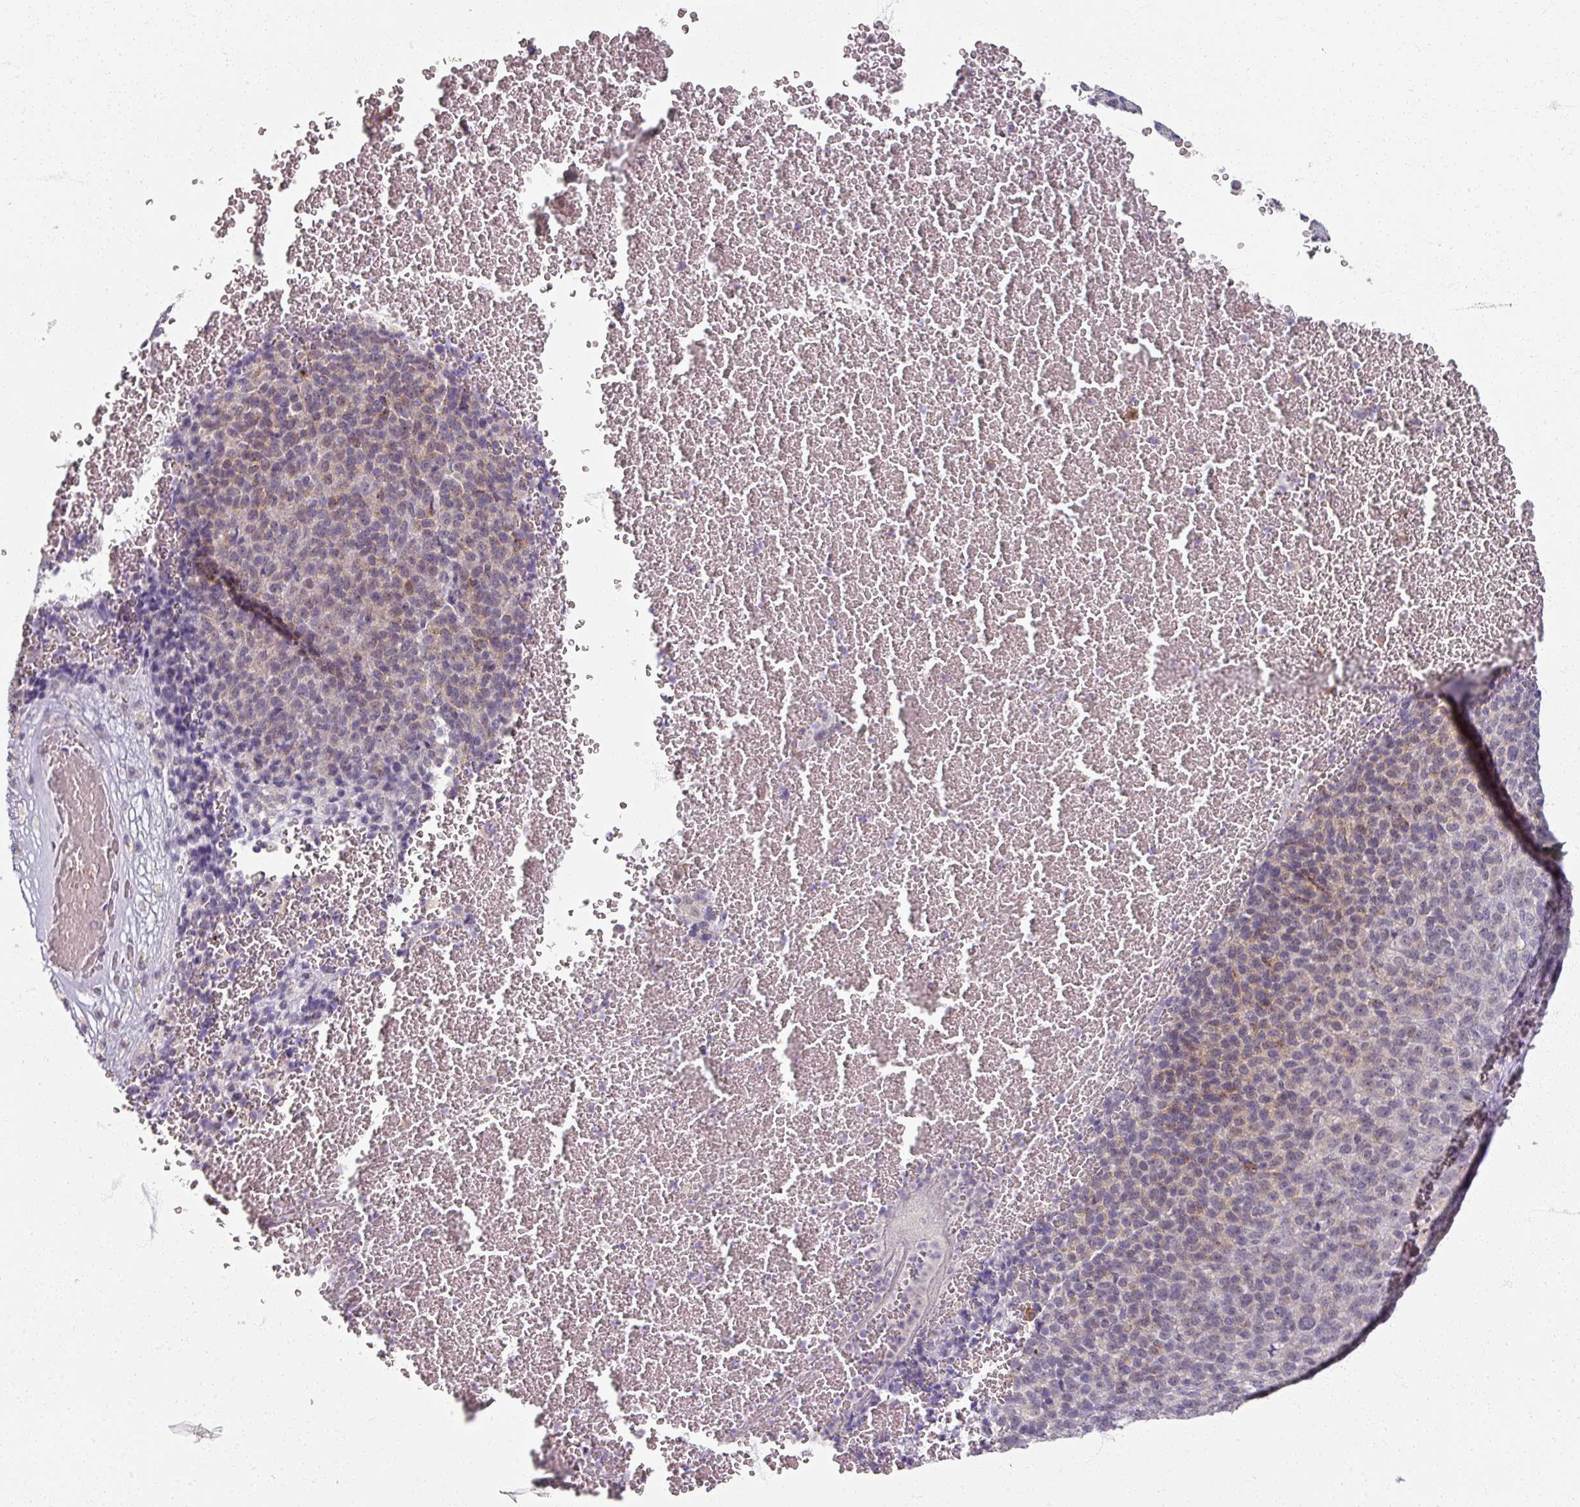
{"staining": {"intensity": "negative", "quantity": "none", "location": "none"}, "tissue": "melanoma", "cell_type": "Tumor cells", "image_type": "cancer", "snomed": [{"axis": "morphology", "description": "Malignant melanoma, Metastatic site"}, {"axis": "topography", "description": "Brain"}], "caption": "Protein analysis of malignant melanoma (metastatic site) displays no significant expression in tumor cells.", "gene": "SOX11", "patient": {"sex": "female", "age": 56}}